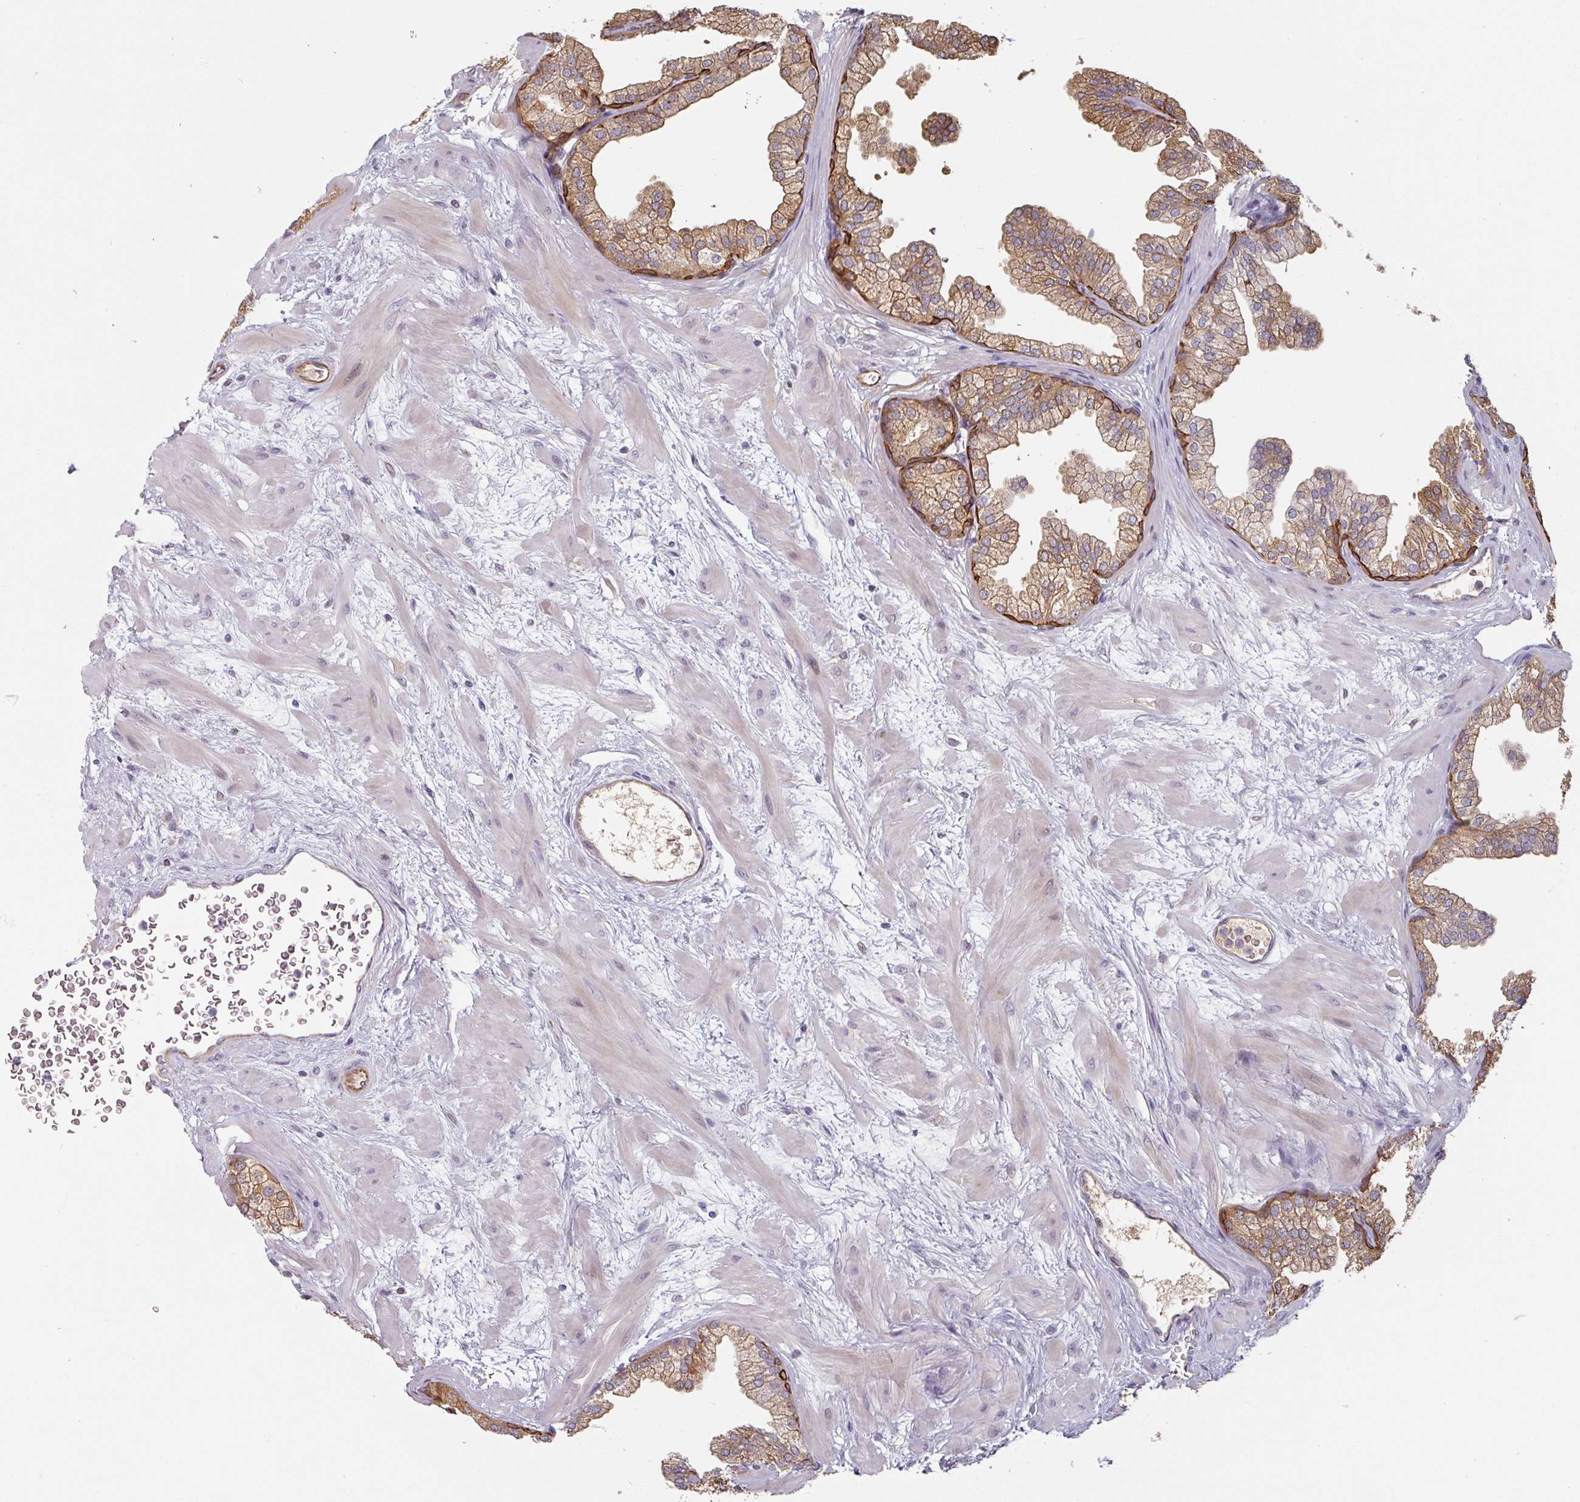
{"staining": {"intensity": "moderate", "quantity": "25%-75%", "location": "cytoplasmic/membranous"}, "tissue": "prostate", "cell_type": "Glandular cells", "image_type": "normal", "snomed": [{"axis": "morphology", "description": "Normal tissue, NOS"}, {"axis": "topography", "description": "Prostate"}], "caption": "IHC photomicrograph of unremarkable human prostate stained for a protein (brown), which reveals medium levels of moderate cytoplasmic/membranous expression in about 25%-75% of glandular cells.", "gene": "CEP78", "patient": {"sex": "male", "age": 37}}